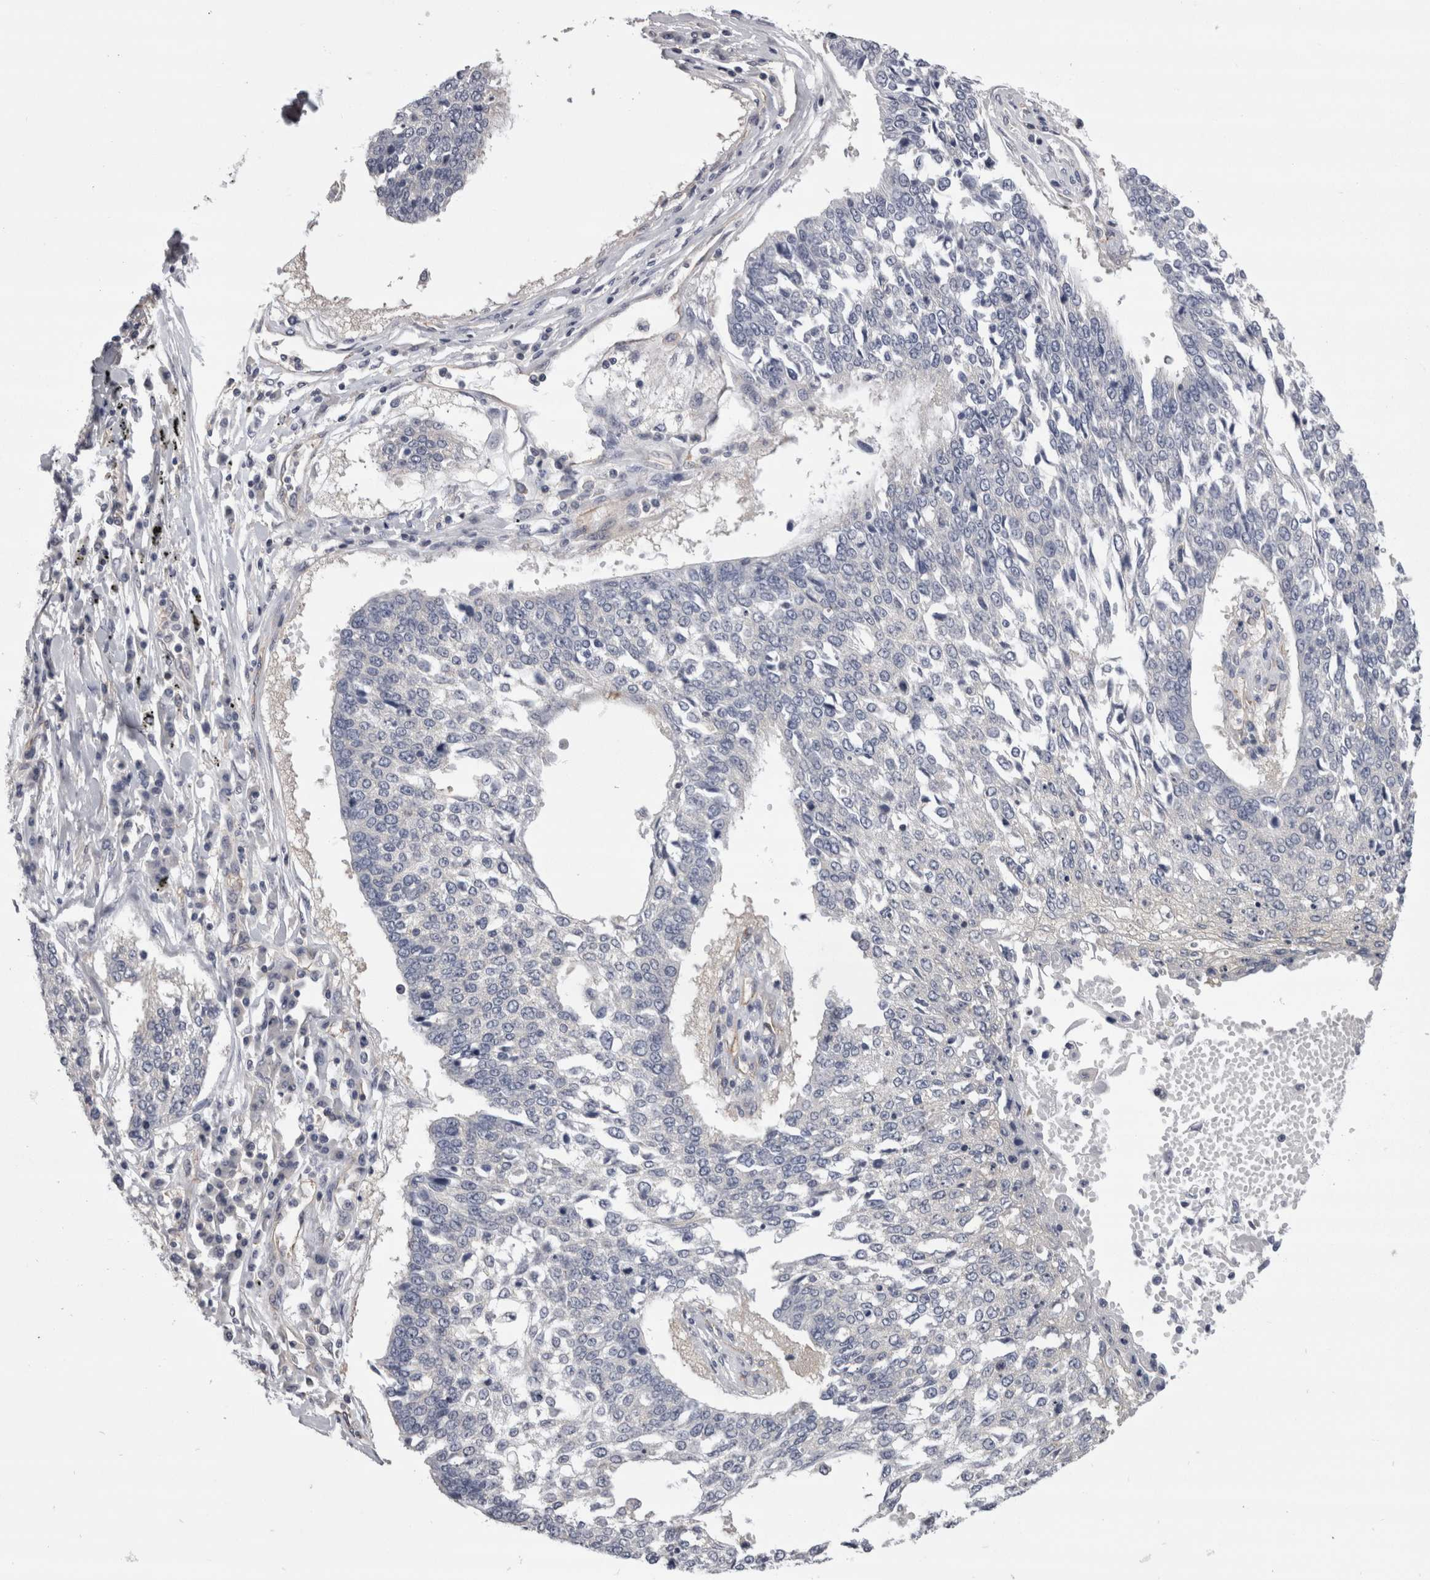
{"staining": {"intensity": "negative", "quantity": "none", "location": "none"}, "tissue": "lung cancer", "cell_type": "Tumor cells", "image_type": "cancer", "snomed": [{"axis": "morphology", "description": "Normal tissue, NOS"}, {"axis": "morphology", "description": "Squamous cell carcinoma, NOS"}, {"axis": "topography", "description": "Cartilage tissue"}, {"axis": "topography", "description": "Bronchus"}, {"axis": "topography", "description": "Lung"}, {"axis": "topography", "description": "Peripheral nerve tissue"}], "caption": "This is an immunohistochemistry (IHC) photomicrograph of lung squamous cell carcinoma. There is no expression in tumor cells.", "gene": "LYZL6", "patient": {"sex": "female", "age": 49}}